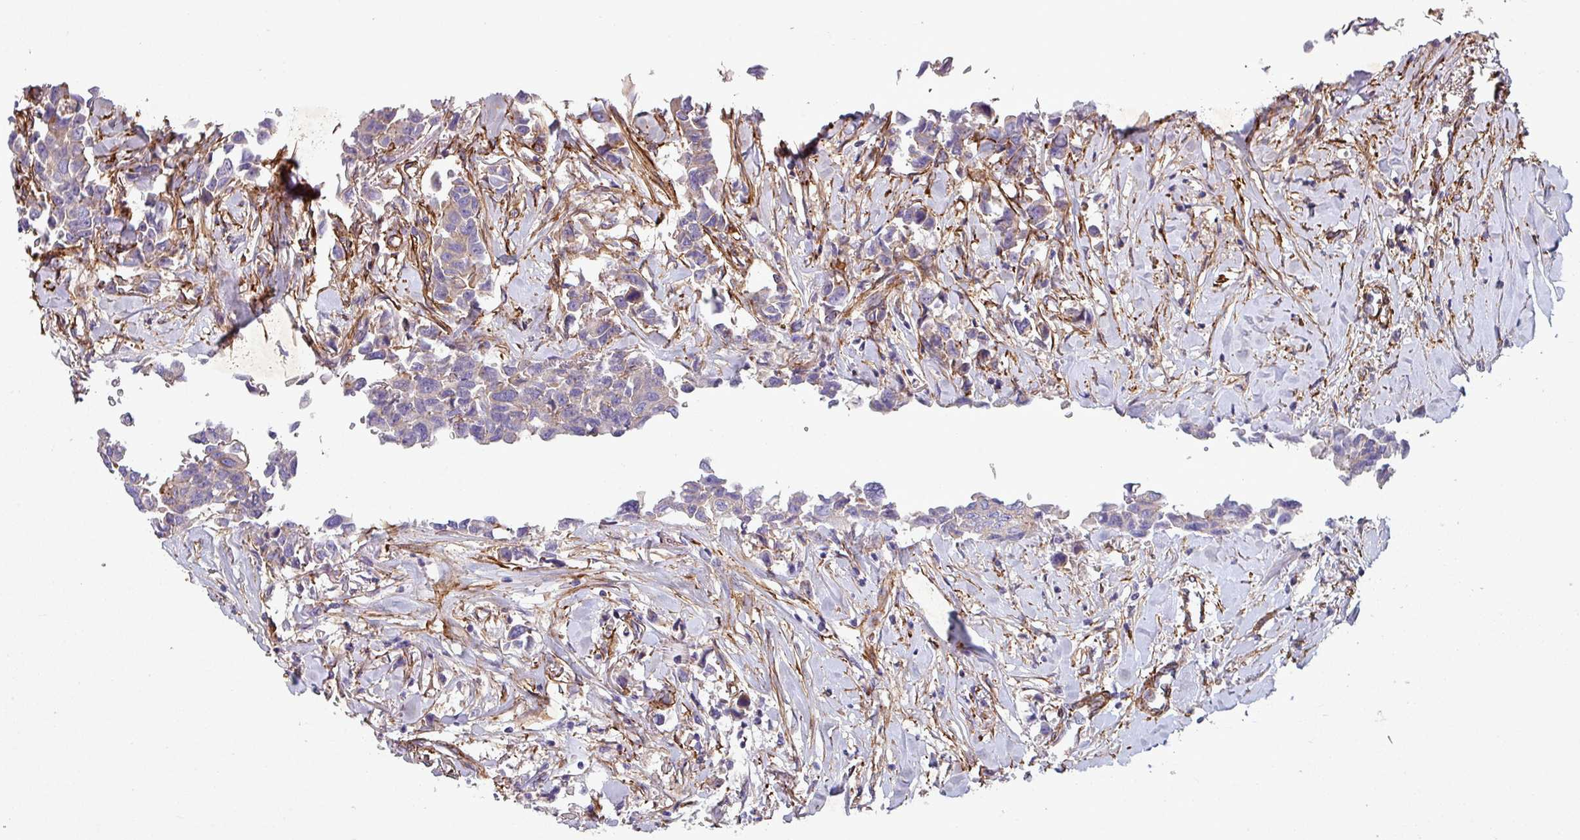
{"staining": {"intensity": "weak", "quantity": "<25%", "location": "cytoplasmic/membranous"}, "tissue": "breast cancer", "cell_type": "Tumor cells", "image_type": "cancer", "snomed": [{"axis": "morphology", "description": "Duct carcinoma"}, {"axis": "topography", "description": "Breast"}], "caption": "This micrograph is of breast cancer (infiltrating ductal carcinoma) stained with immunohistochemistry to label a protein in brown with the nuclei are counter-stained blue. There is no staining in tumor cells.", "gene": "ATP2C2", "patient": {"sex": "female", "age": 80}}